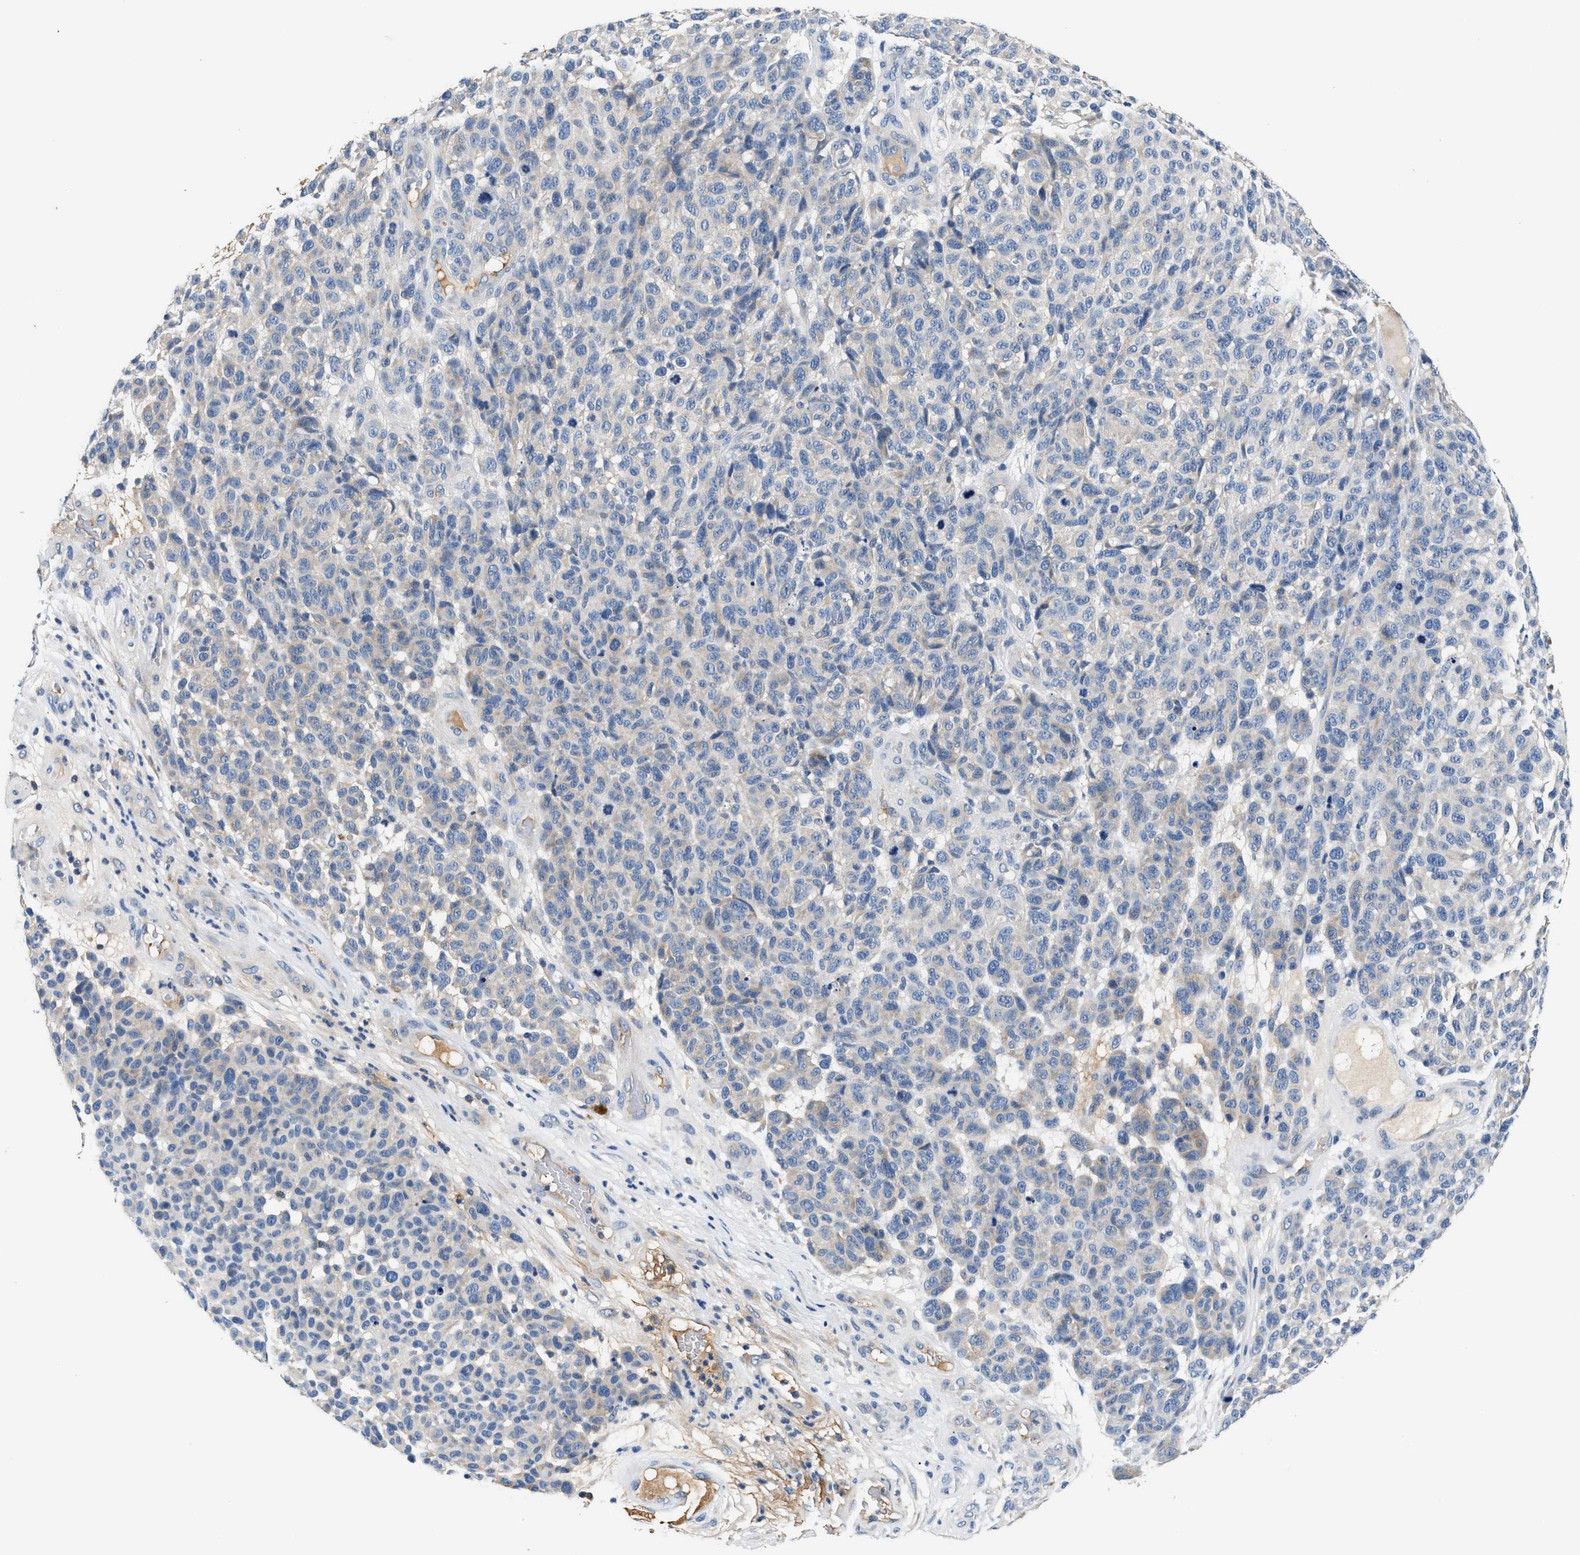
{"staining": {"intensity": "negative", "quantity": "none", "location": "none"}, "tissue": "melanoma", "cell_type": "Tumor cells", "image_type": "cancer", "snomed": [{"axis": "morphology", "description": "Malignant melanoma, NOS"}, {"axis": "topography", "description": "Skin"}], "caption": "The immunohistochemistry (IHC) micrograph has no significant expression in tumor cells of malignant melanoma tissue.", "gene": "TUT7", "patient": {"sex": "male", "age": 59}}